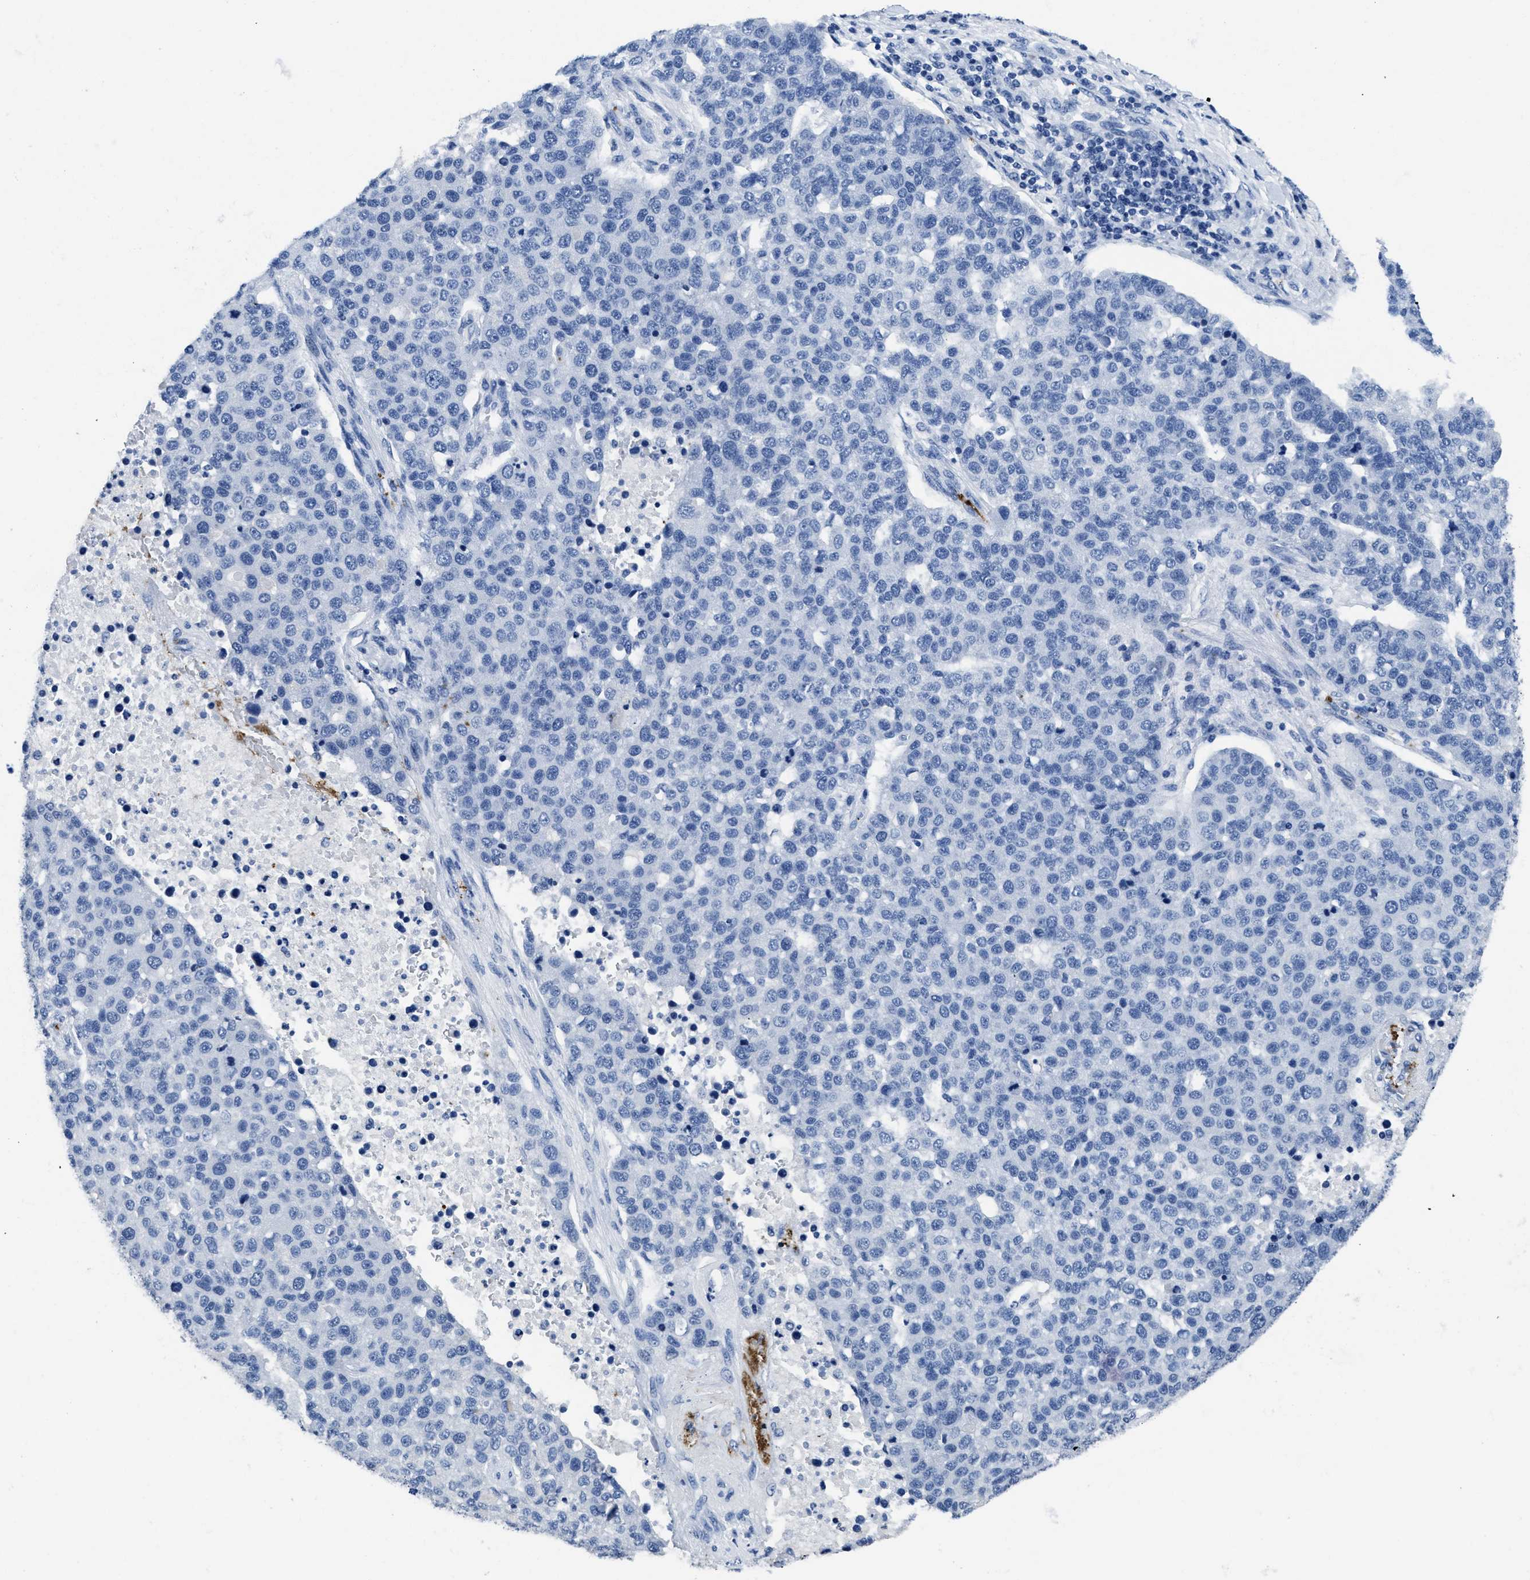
{"staining": {"intensity": "negative", "quantity": "none", "location": "none"}, "tissue": "pancreatic cancer", "cell_type": "Tumor cells", "image_type": "cancer", "snomed": [{"axis": "morphology", "description": "Adenocarcinoma, NOS"}, {"axis": "topography", "description": "Pancreas"}], "caption": "Tumor cells are negative for protein expression in human pancreatic cancer (adenocarcinoma).", "gene": "ITGA2B", "patient": {"sex": "female", "age": 61}}